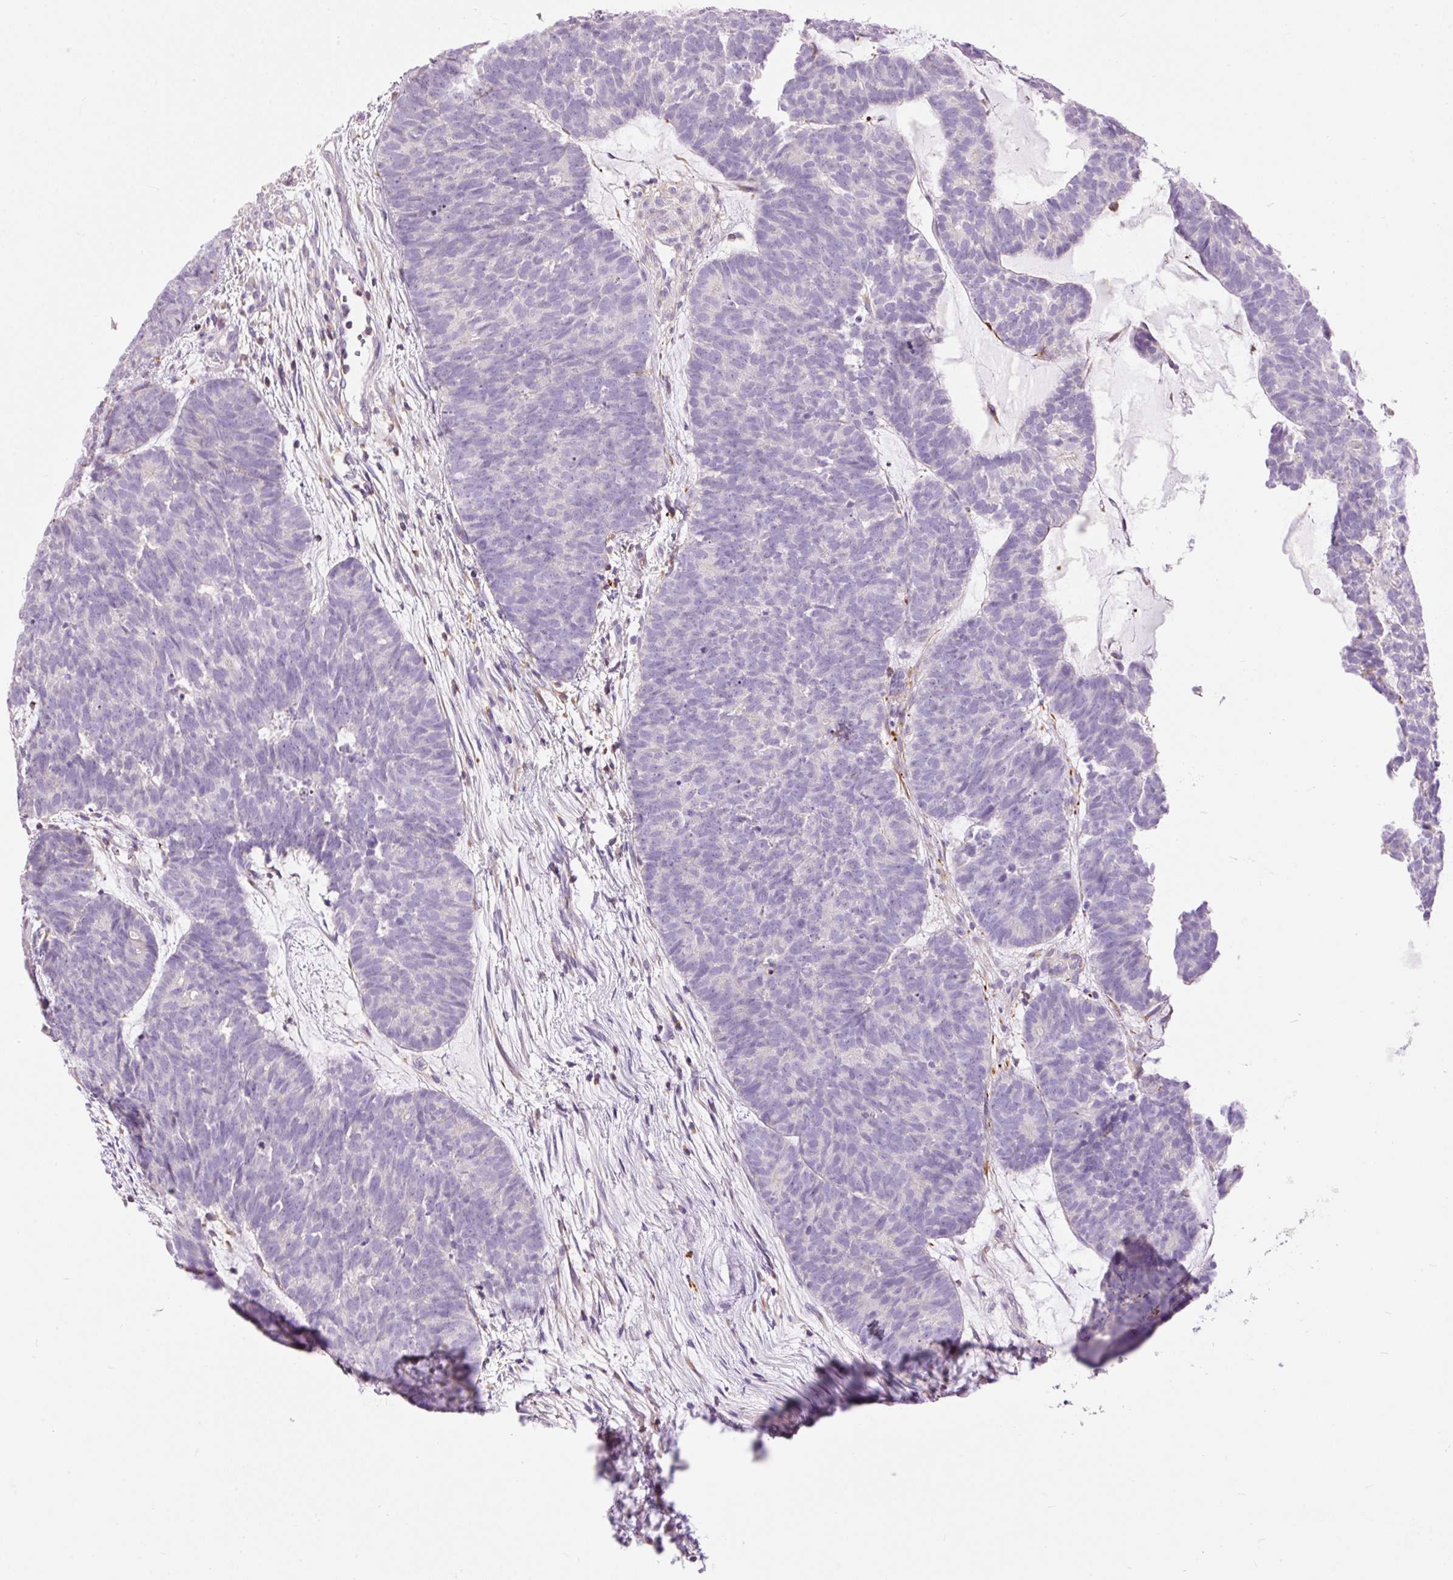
{"staining": {"intensity": "negative", "quantity": "none", "location": "none"}, "tissue": "head and neck cancer", "cell_type": "Tumor cells", "image_type": "cancer", "snomed": [{"axis": "morphology", "description": "Adenocarcinoma, NOS"}, {"axis": "topography", "description": "Head-Neck"}], "caption": "DAB immunohistochemical staining of head and neck adenocarcinoma shows no significant expression in tumor cells. (Brightfield microscopy of DAB immunohistochemistry at high magnification).", "gene": "DOK6", "patient": {"sex": "female", "age": 81}}